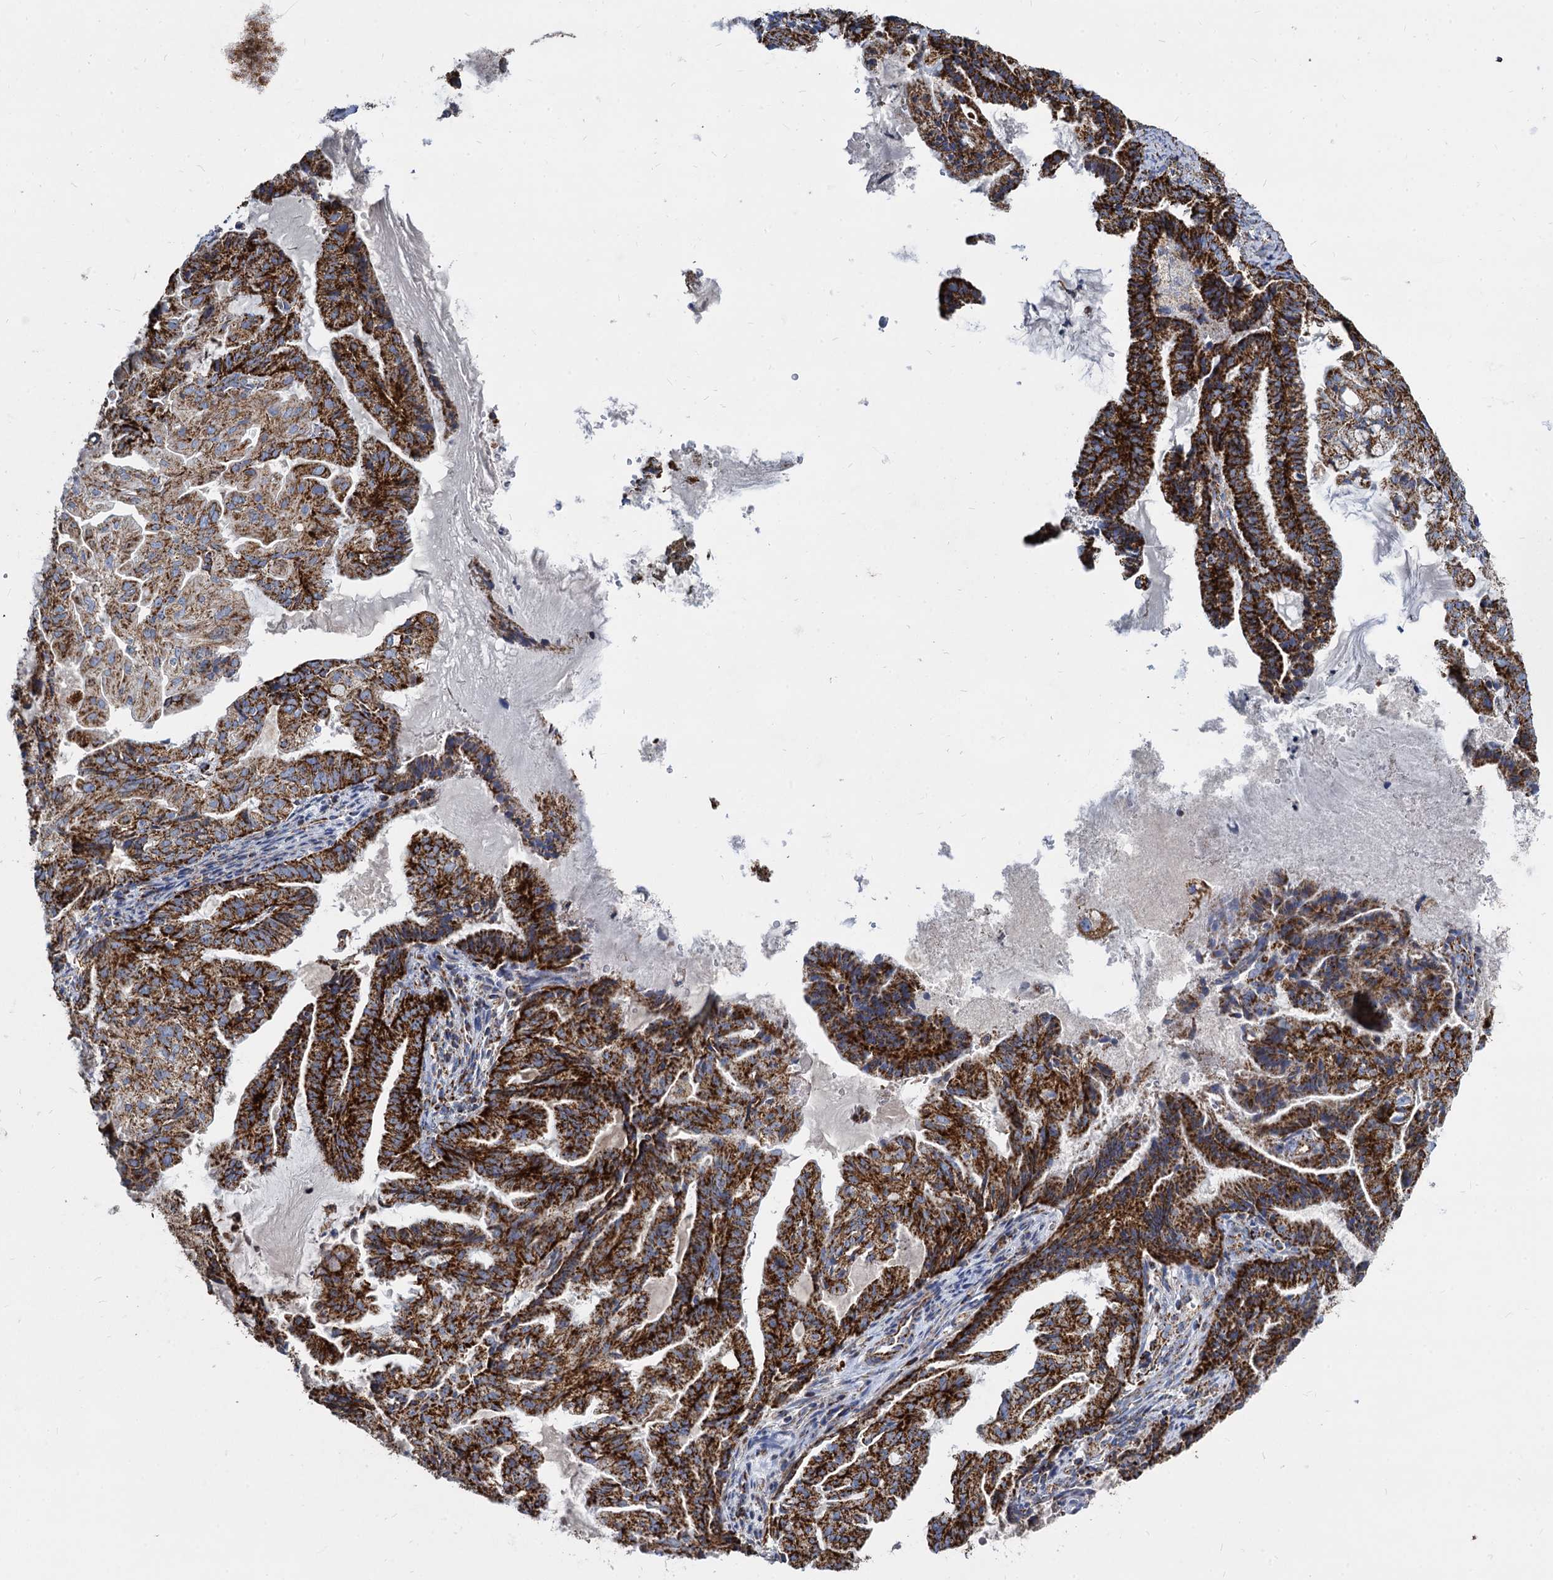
{"staining": {"intensity": "strong", "quantity": ">75%", "location": "cytoplasmic/membranous"}, "tissue": "endometrial cancer", "cell_type": "Tumor cells", "image_type": "cancer", "snomed": [{"axis": "morphology", "description": "Adenocarcinoma, NOS"}, {"axis": "topography", "description": "Endometrium"}], "caption": "Brown immunohistochemical staining in endometrial cancer demonstrates strong cytoplasmic/membranous expression in approximately >75% of tumor cells.", "gene": "TIMM10", "patient": {"sex": "female", "age": 86}}